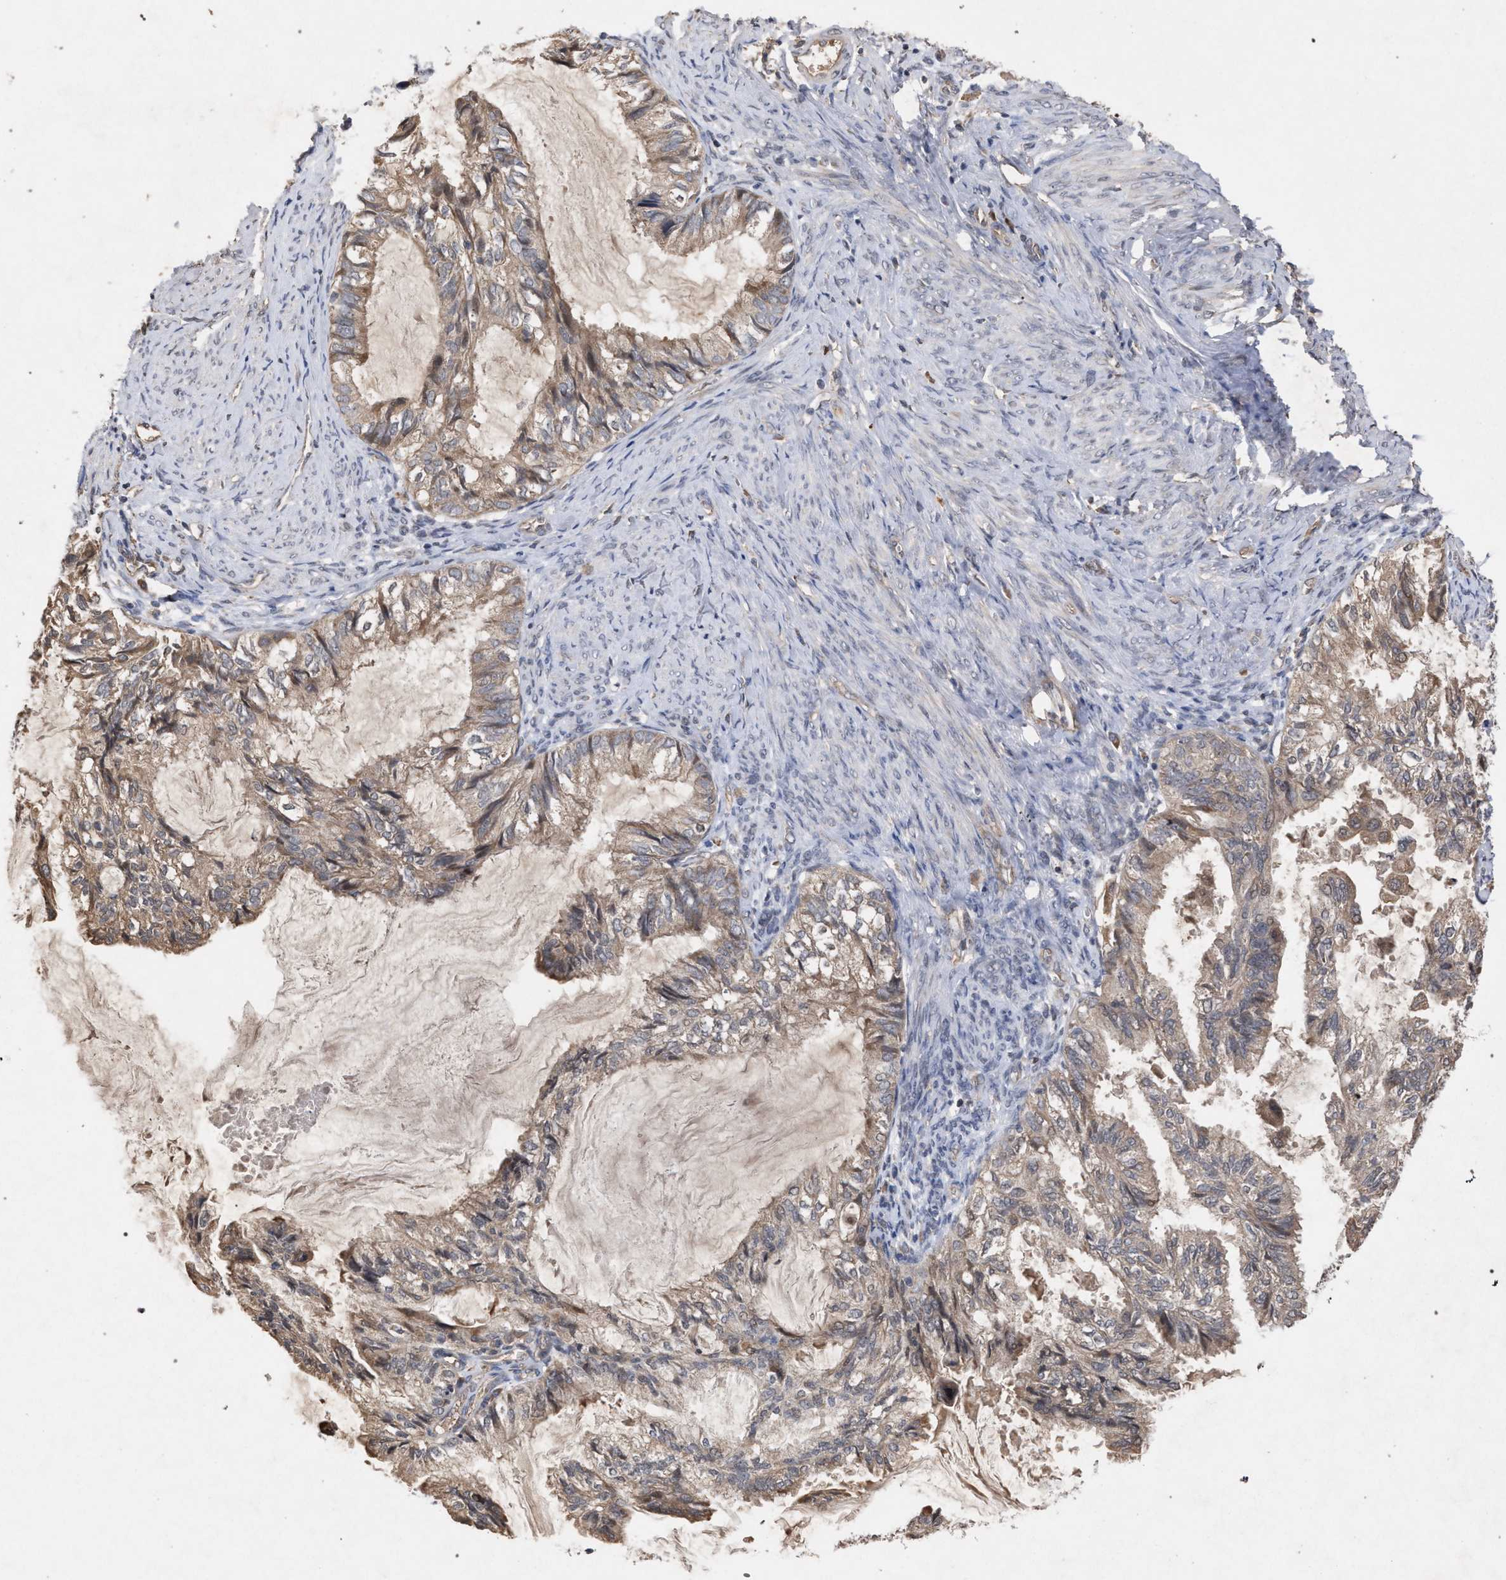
{"staining": {"intensity": "weak", "quantity": ">75%", "location": "cytoplasmic/membranous"}, "tissue": "cervical cancer", "cell_type": "Tumor cells", "image_type": "cancer", "snomed": [{"axis": "morphology", "description": "Normal tissue, NOS"}, {"axis": "morphology", "description": "Adenocarcinoma, NOS"}, {"axis": "topography", "description": "Cervix"}, {"axis": "topography", "description": "Endometrium"}], "caption": "Tumor cells show low levels of weak cytoplasmic/membranous staining in approximately >75% of cells in human adenocarcinoma (cervical).", "gene": "SLC4A4", "patient": {"sex": "female", "age": 86}}